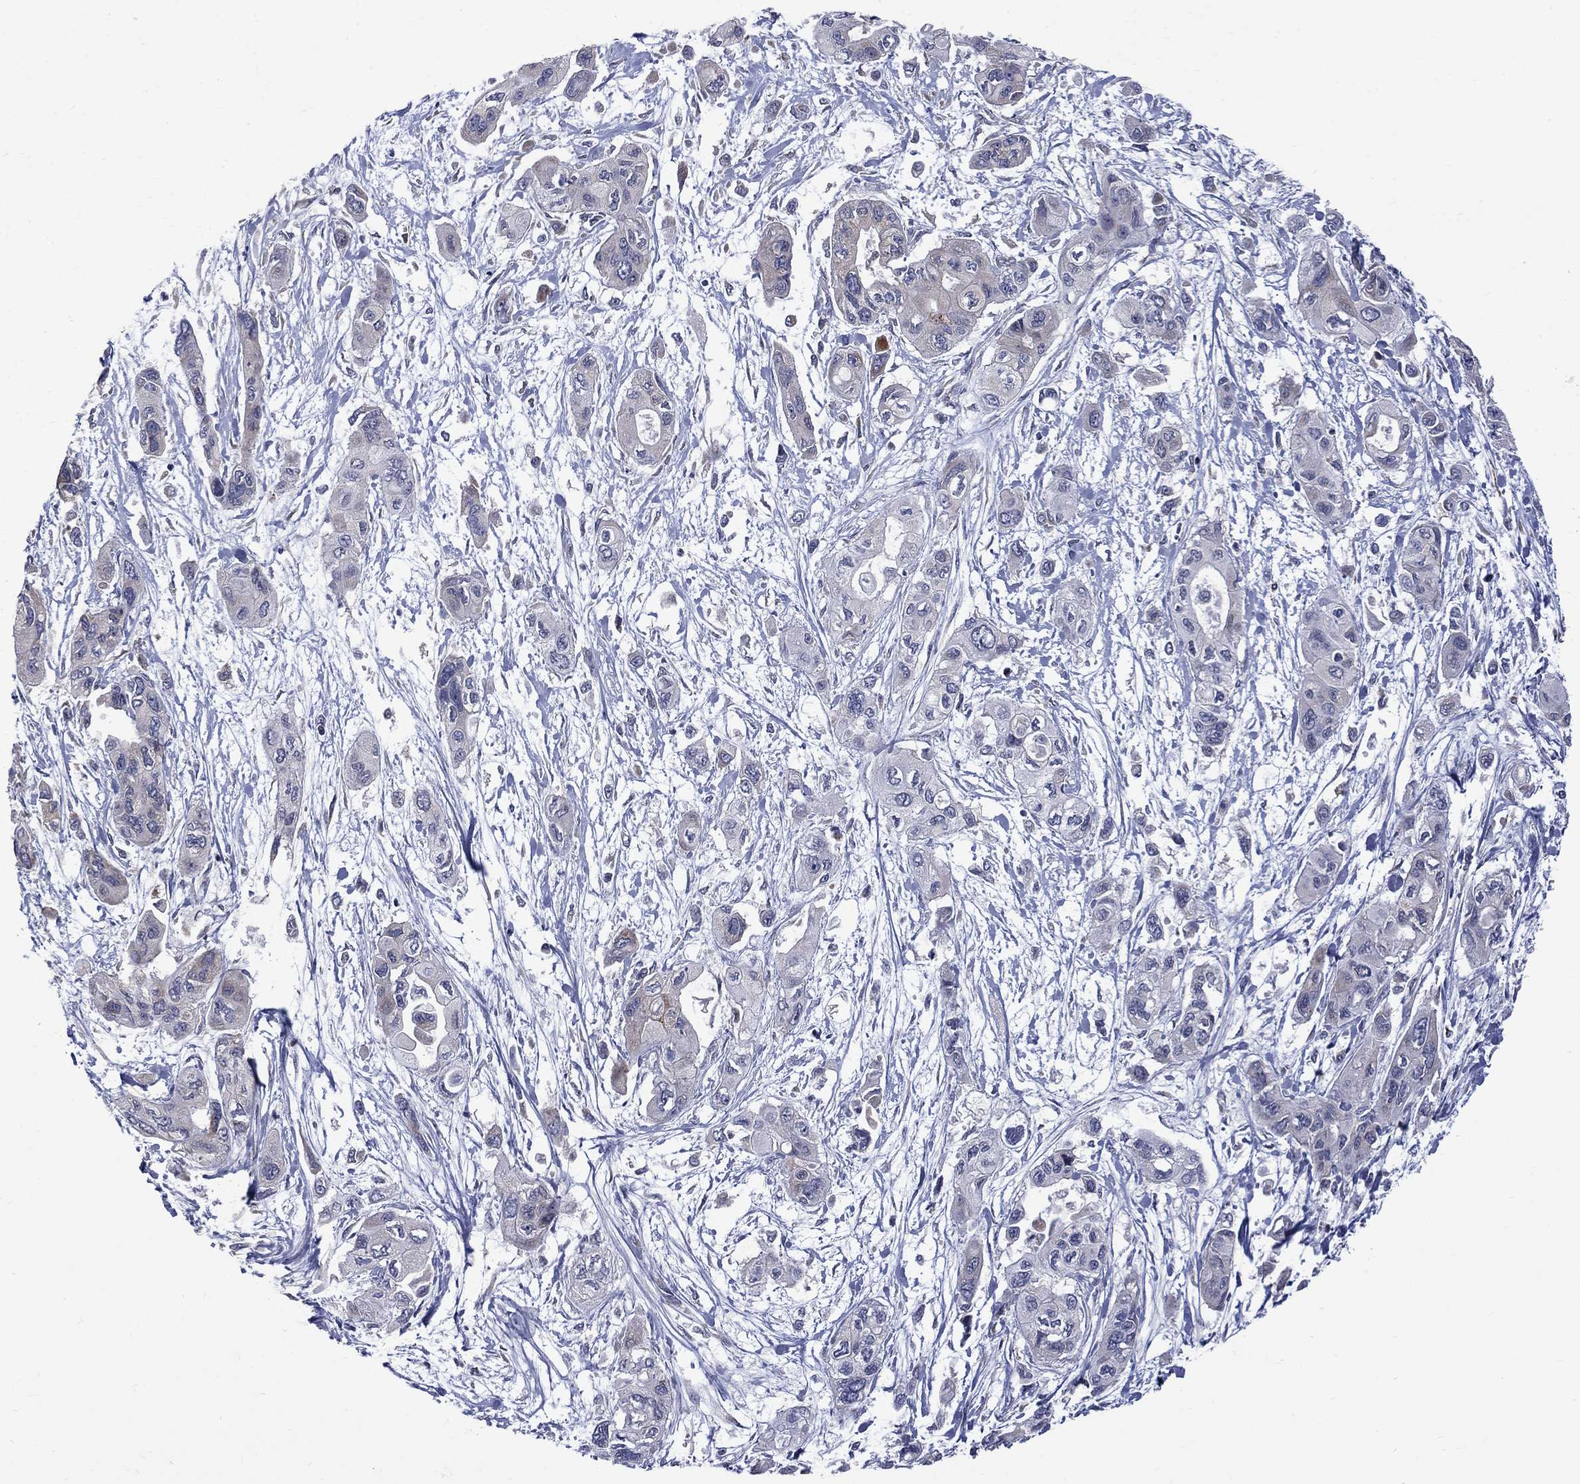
{"staining": {"intensity": "negative", "quantity": "none", "location": "none"}, "tissue": "pancreatic cancer", "cell_type": "Tumor cells", "image_type": "cancer", "snomed": [{"axis": "morphology", "description": "Adenocarcinoma, NOS"}, {"axis": "topography", "description": "Pancreas"}], "caption": "Tumor cells are negative for brown protein staining in pancreatic cancer (adenocarcinoma). (Brightfield microscopy of DAB (3,3'-diaminobenzidine) immunohistochemistry (IHC) at high magnification).", "gene": "SH2B1", "patient": {"sex": "female", "age": 47}}